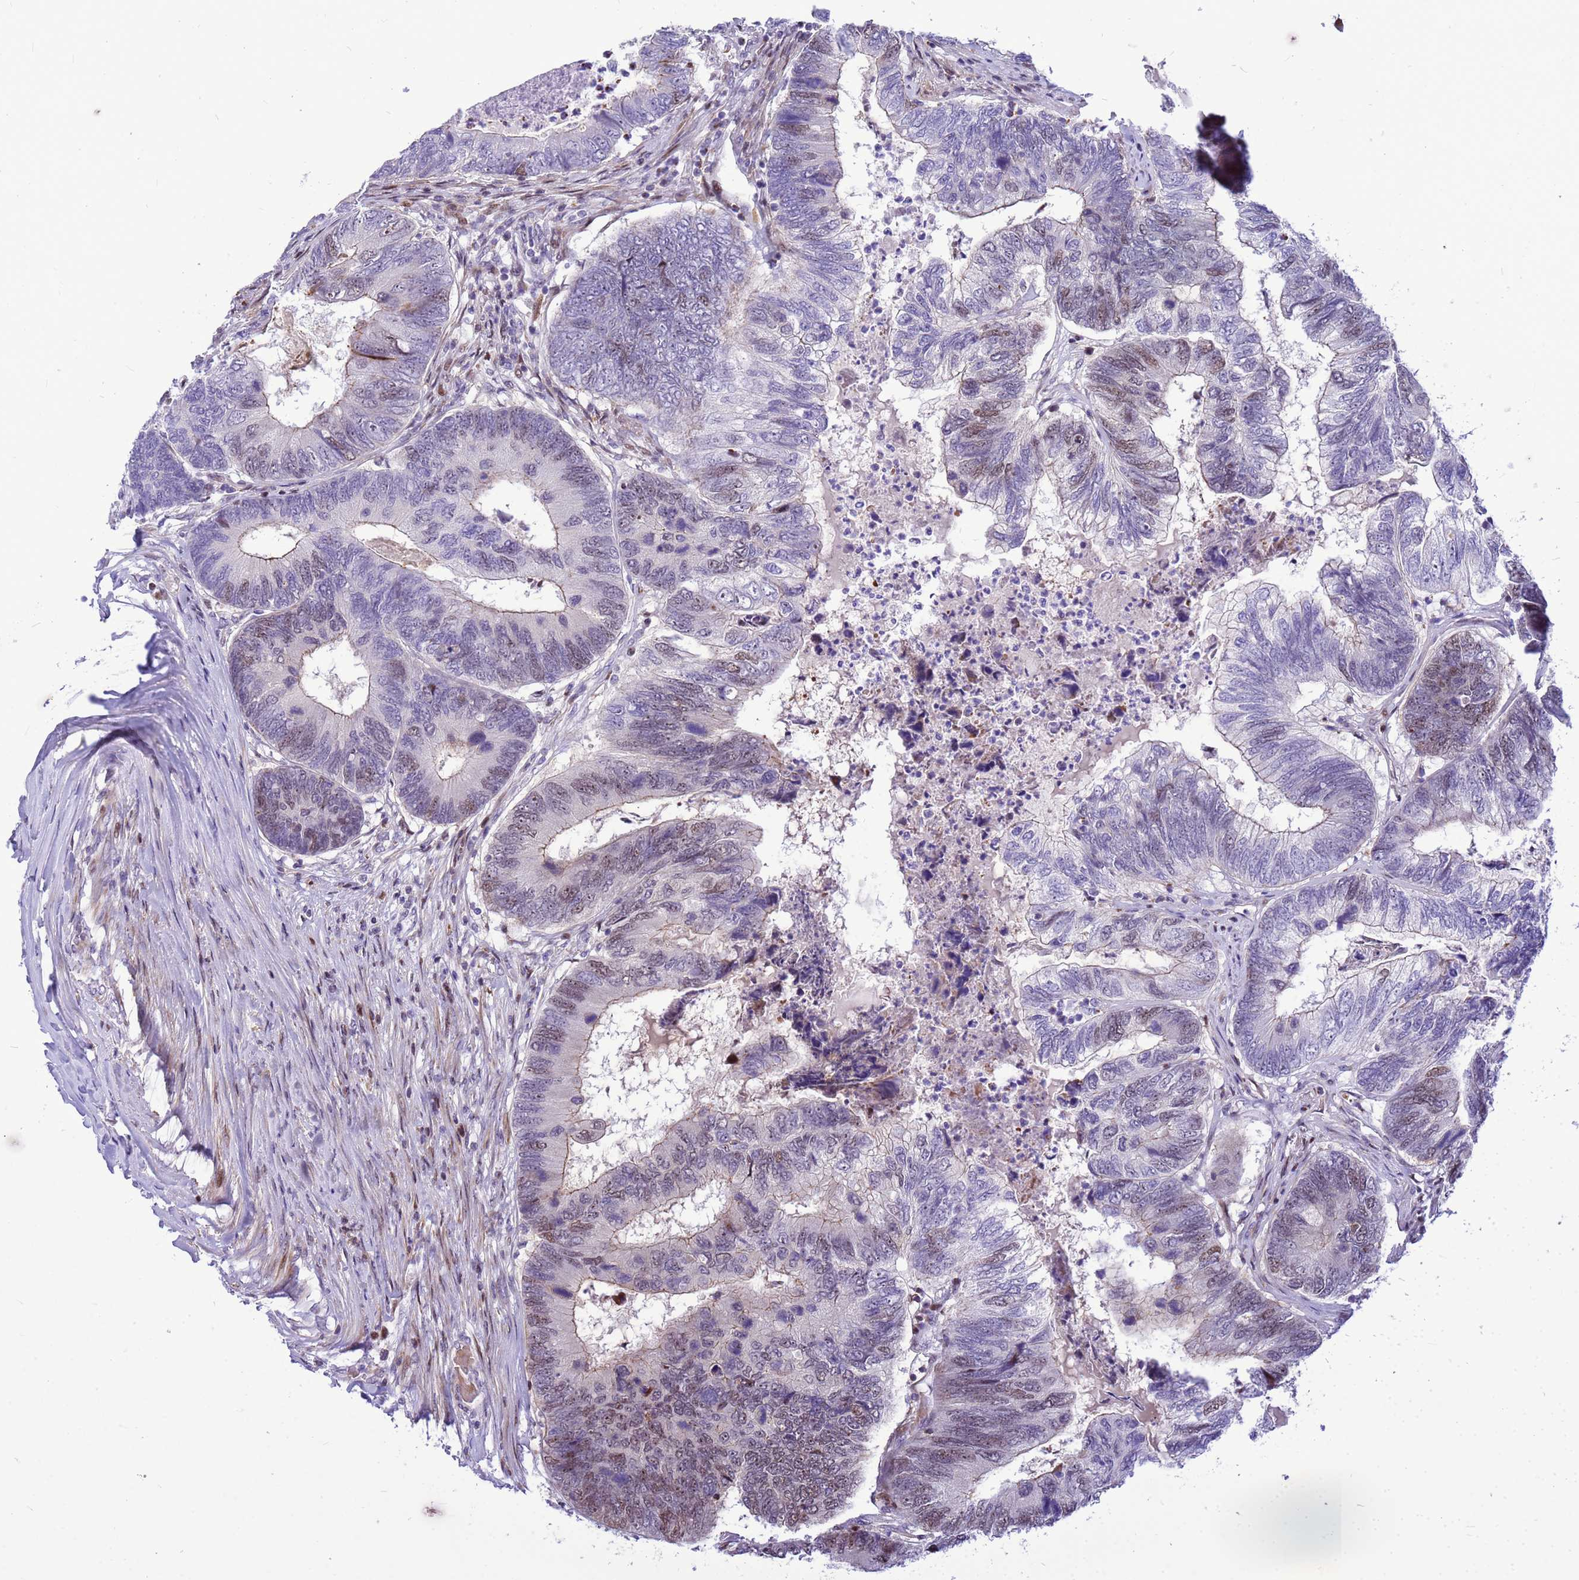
{"staining": {"intensity": "weak", "quantity": "<25%", "location": "nuclear"}, "tissue": "colorectal cancer", "cell_type": "Tumor cells", "image_type": "cancer", "snomed": [{"axis": "morphology", "description": "Adenocarcinoma, NOS"}, {"axis": "topography", "description": "Colon"}], "caption": "Immunohistochemistry (IHC) of adenocarcinoma (colorectal) displays no positivity in tumor cells.", "gene": "ADAMTS7", "patient": {"sex": "female", "age": 67}}